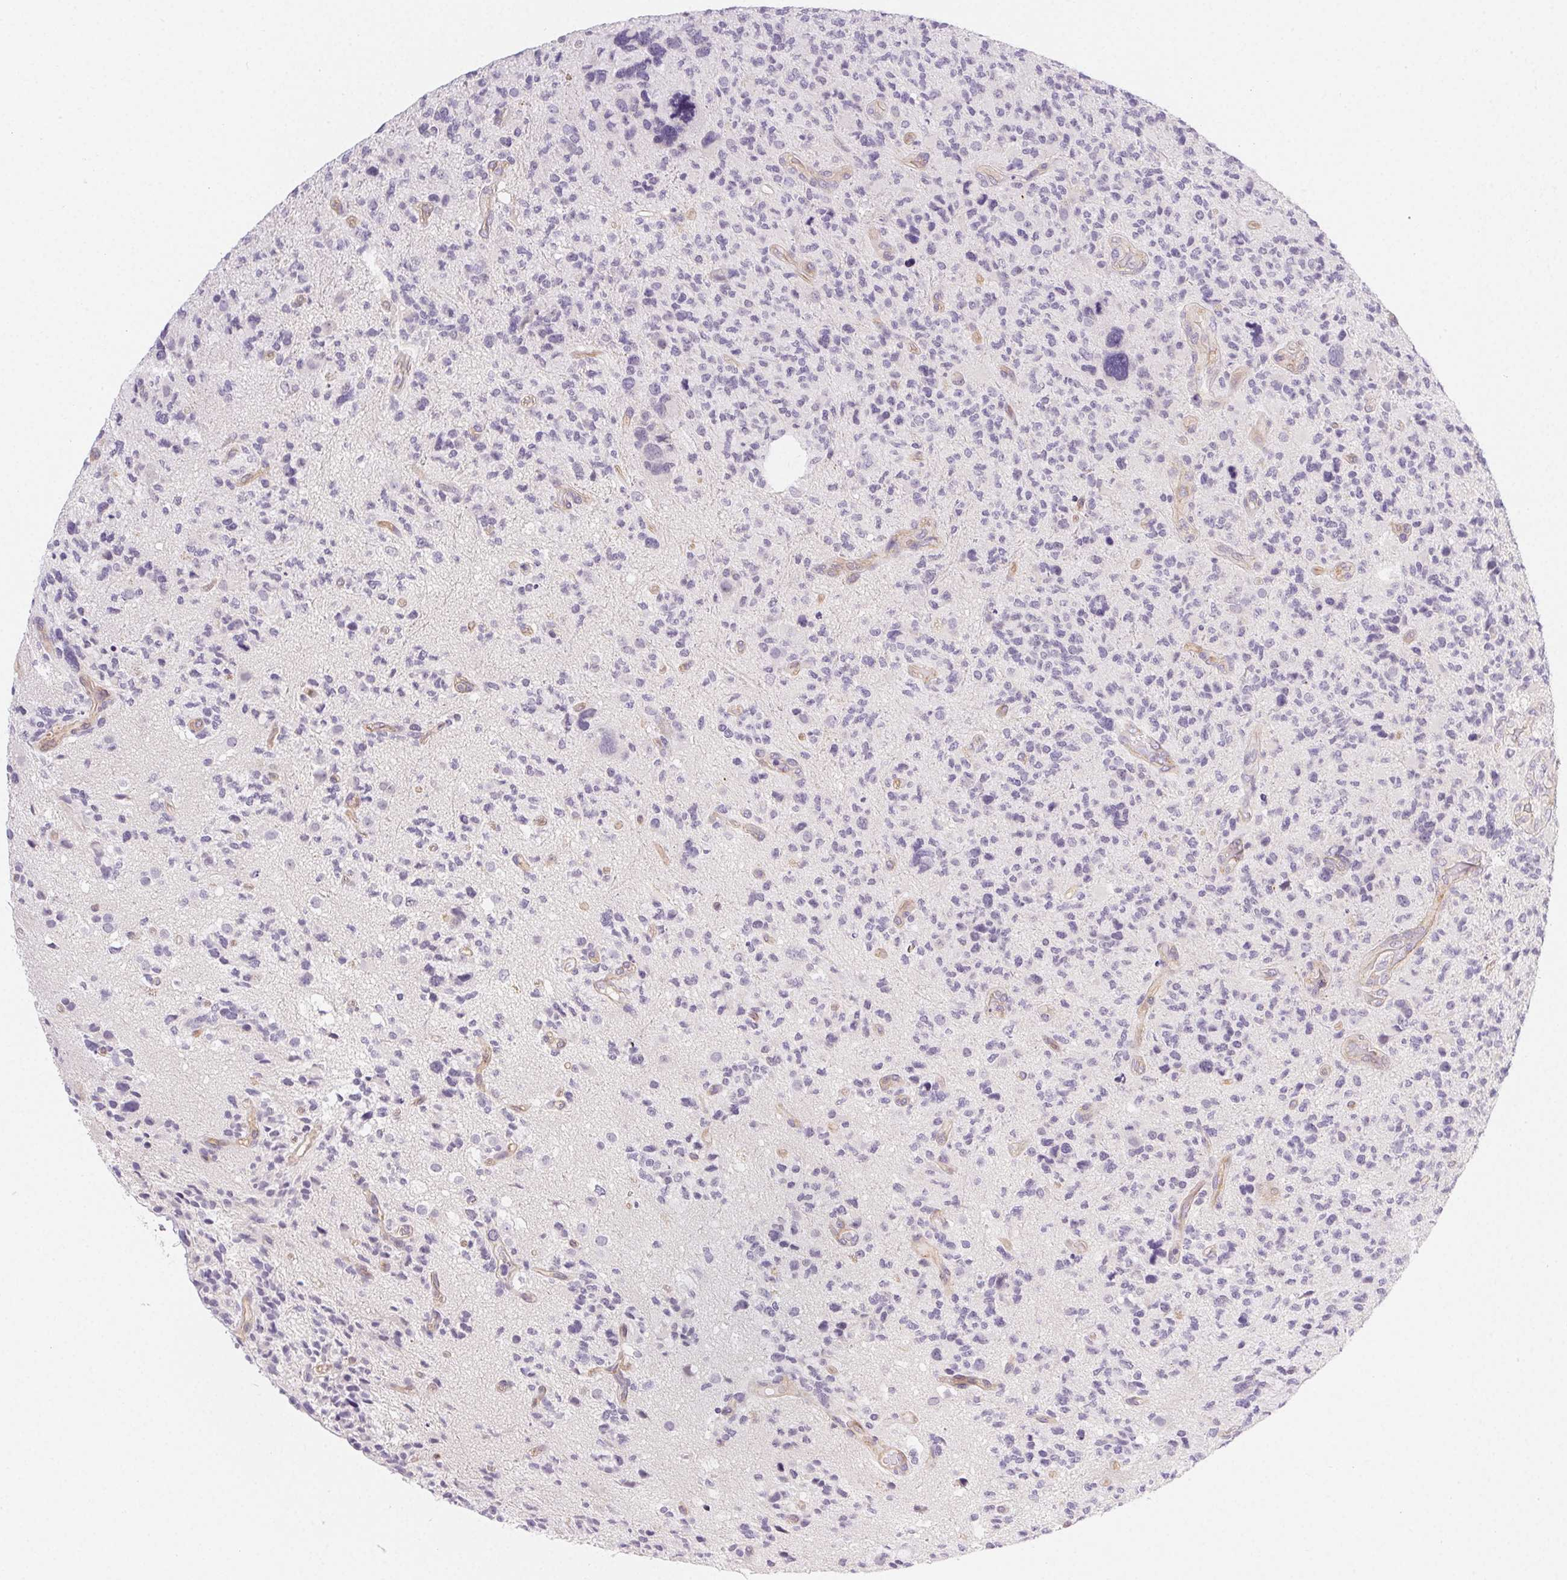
{"staining": {"intensity": "negative", "quantity": "none", "location": "none"}, "tissue": "glioma", "cell_type": "Tumor cells", "image_type": "cancer", "snomed": [{"axis": "morphology", "description": "Glioma, malignant, High grade"}, {"axis": "topography", "description": "Brain"}], "caption": "An immunohistochemistry (IHC) image of high-grade glioma (malignant) is shown. There is no staining in tumor cells of high-grade glioma (malignant).", "gene": "CSN1S1", "patient": {"sex": "female", "age": 71}}